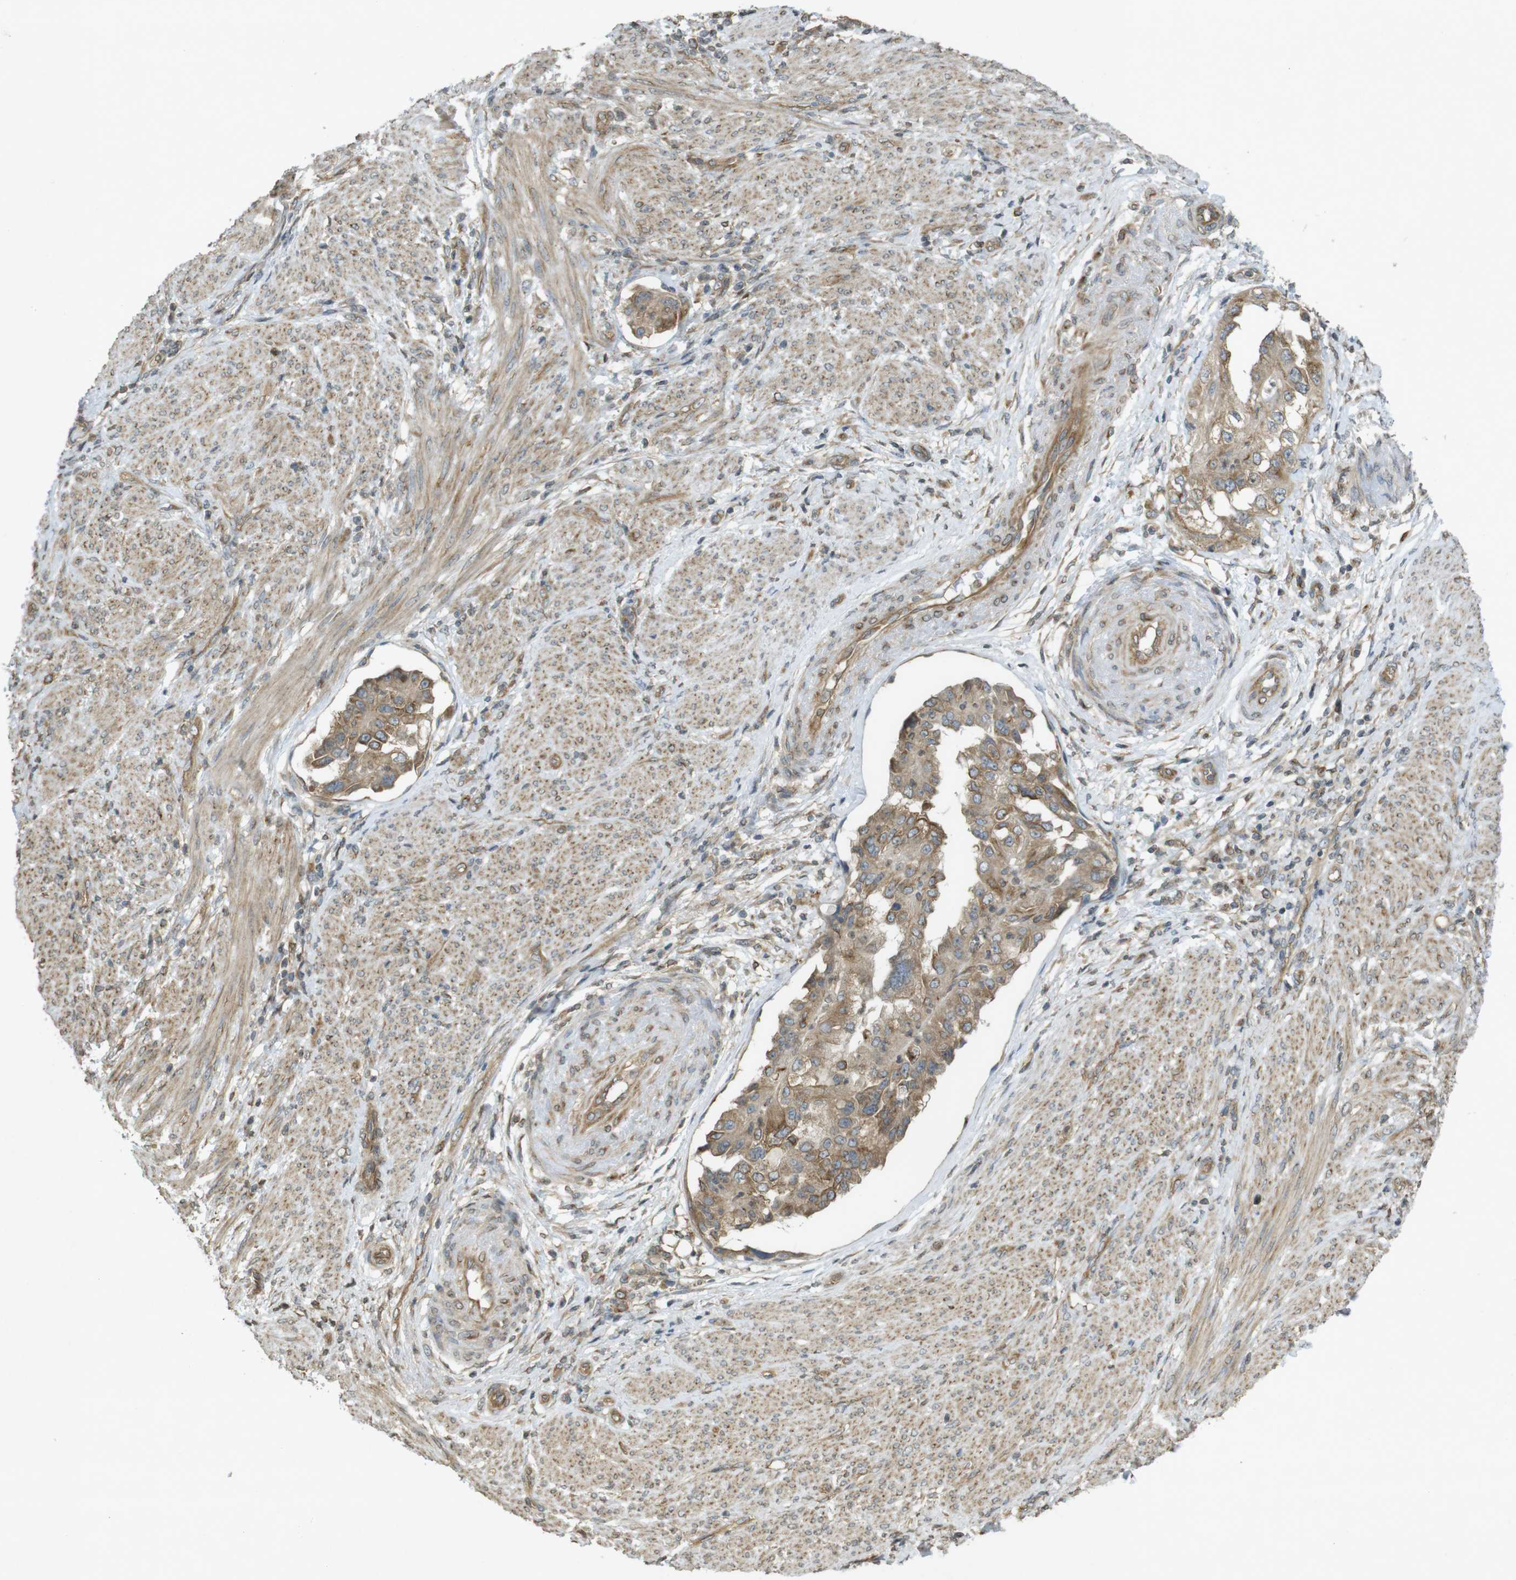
{"staining": {"intensity": "moderate", "quantity": ">75%", "location": "cytoplasmic/membranous"}, "tissue": "endometrial cancer", "cell_type": "Tumor cells", "image_type": "cancer", "snomed": [{"axis": "morphology", "description": "Adenocarcinoma, NOS"}, {"axis": "topography", "description": "Endometrium"}], "caption": "Endometrial cancer (adenocarcinoma) stained for a protein (brown) displays moderate cytoplasmic/membranous positive positivity in about >75% of tumor cells.", "gene": "KIF5B", "patient": {"sex": "female", "age": 85}}